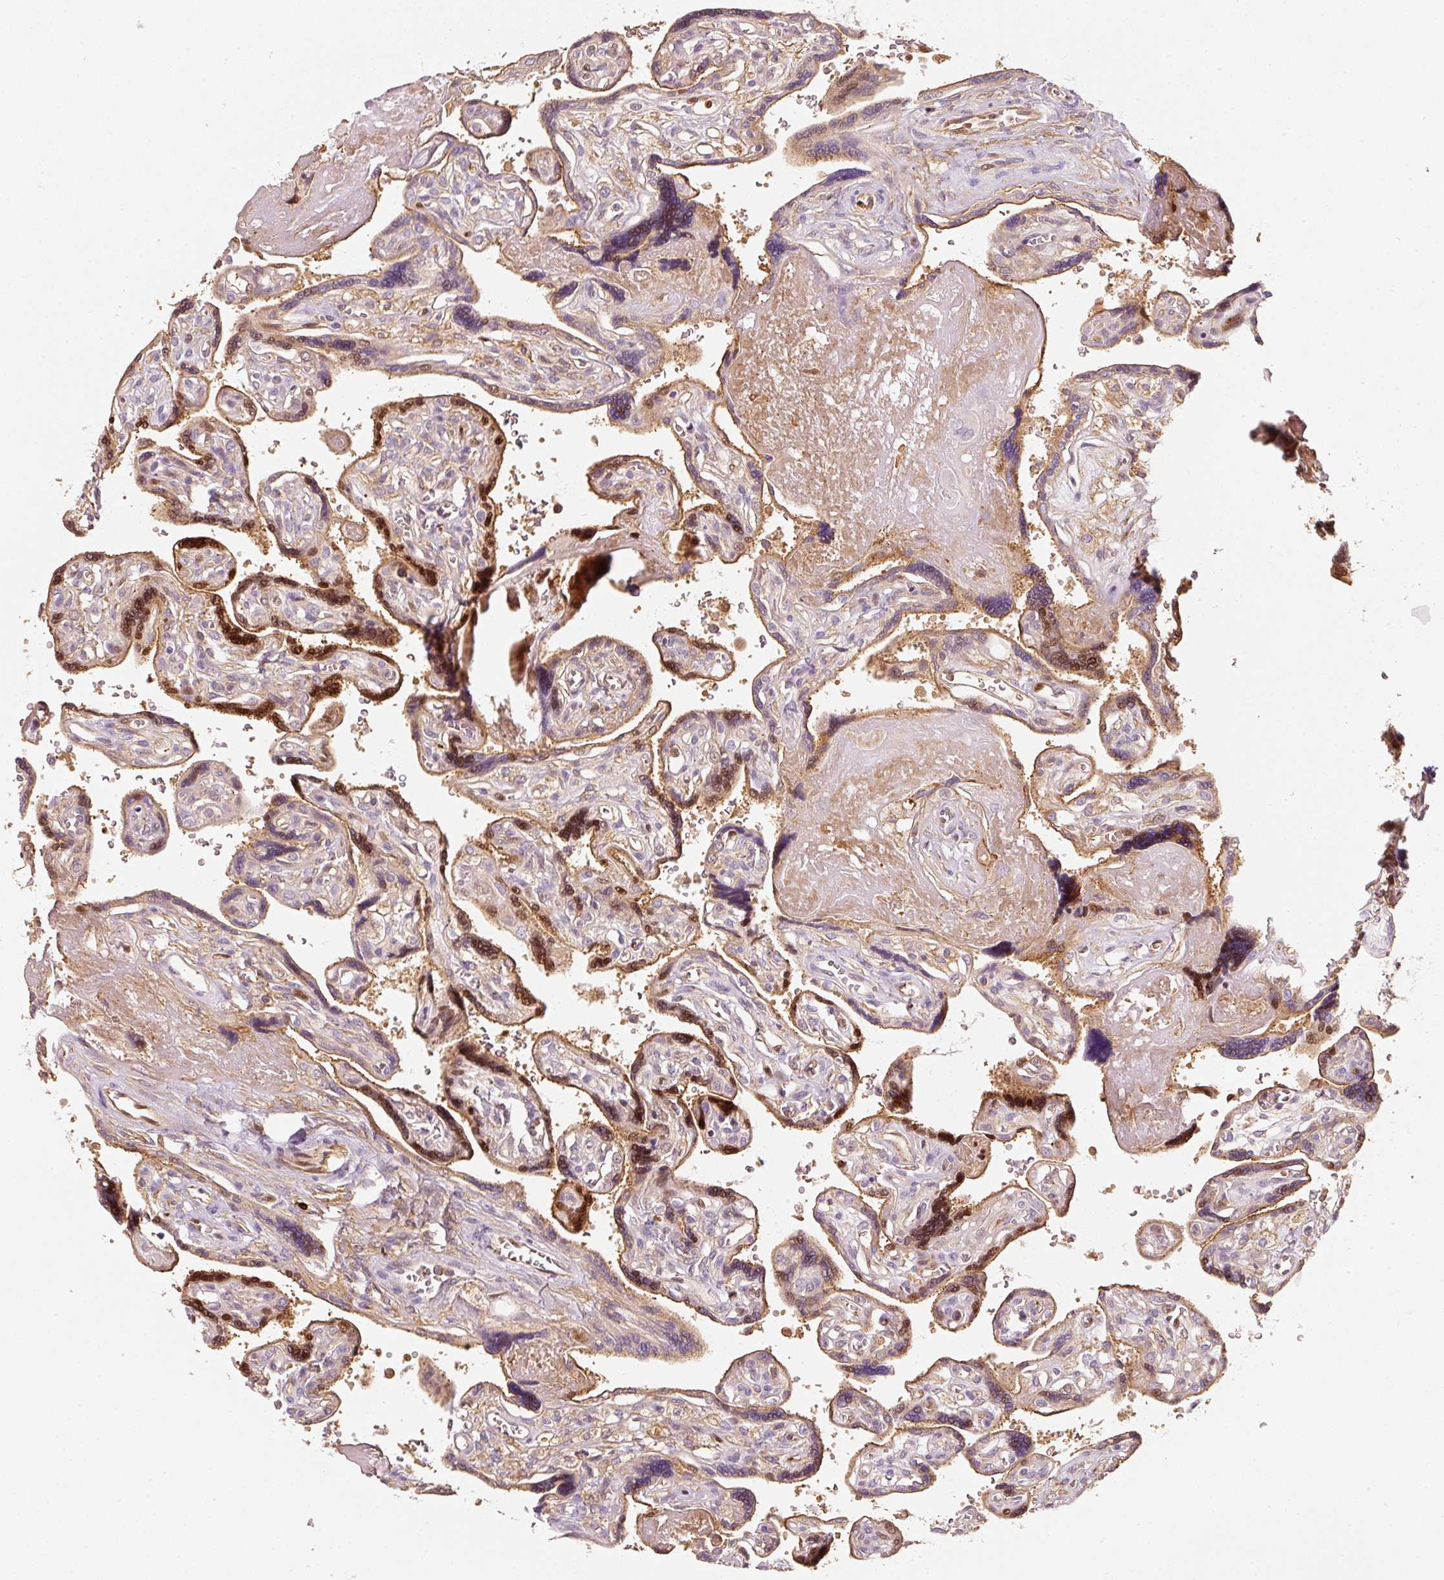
{"staining": {"intensity": "negative", "quantity": "none", "location": "none"}, "tissue": "placenta", "cell_type": "Decidual cells", "image_type": "normal", "snomed": [{"axis": "morphology", "description": "Normal tissue, NOS"}, {"axis": "topography", "description": "Placenta"}], "caption": "DAB (3,3'-diaminobenzidine) immunohistochemical staining of unremarkable placenta shows no significant expression in decidual cells.", "gene": "IQGAP2", "patient": {"sex": "female", "age": 39}}